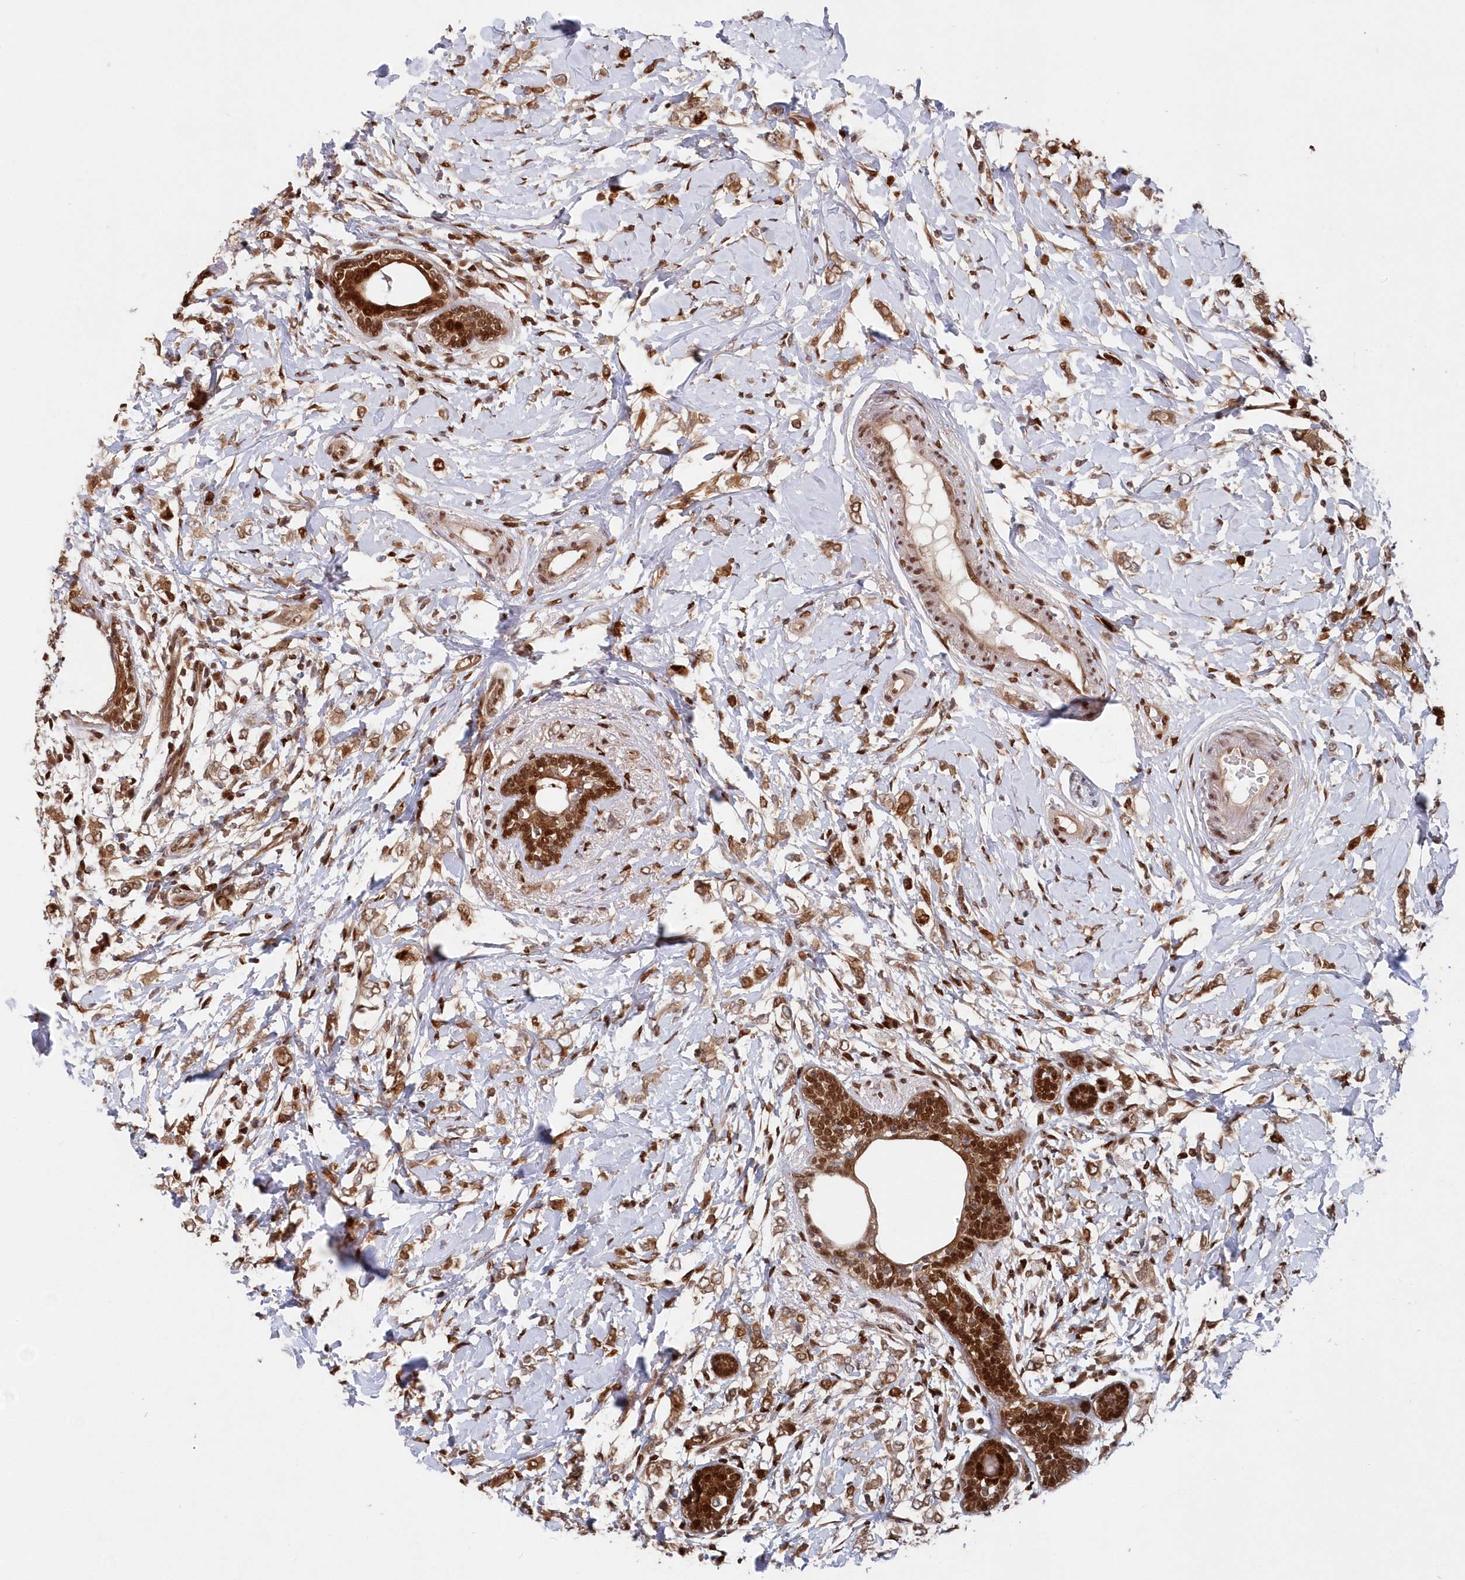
{"staining": {"intensity": "moderate", "quantity": ">75%", "location": "cytoplasmic/membranous,nuclear"}, "tissue": "breast cancer", "cell_type": "Tumor cells", "image_type": "cancer", "snomed": [{"axis": "morphology", "description": "Normal tissue, NOS"}, {"axis": "morphology", "description": "Lobular carcinoma"}, {"axis": "topography", "description": "Breast"}], "caption": "Immunohistochemical staining of breast cancer (lobular carcinoma) displays medium levels of moderate cytoplasmic/membranous and nuclear protein expression in approximately >75% of tumor cells.", "gene": "ABHD14B", "patient": {"sex": "female", "age": 47}}